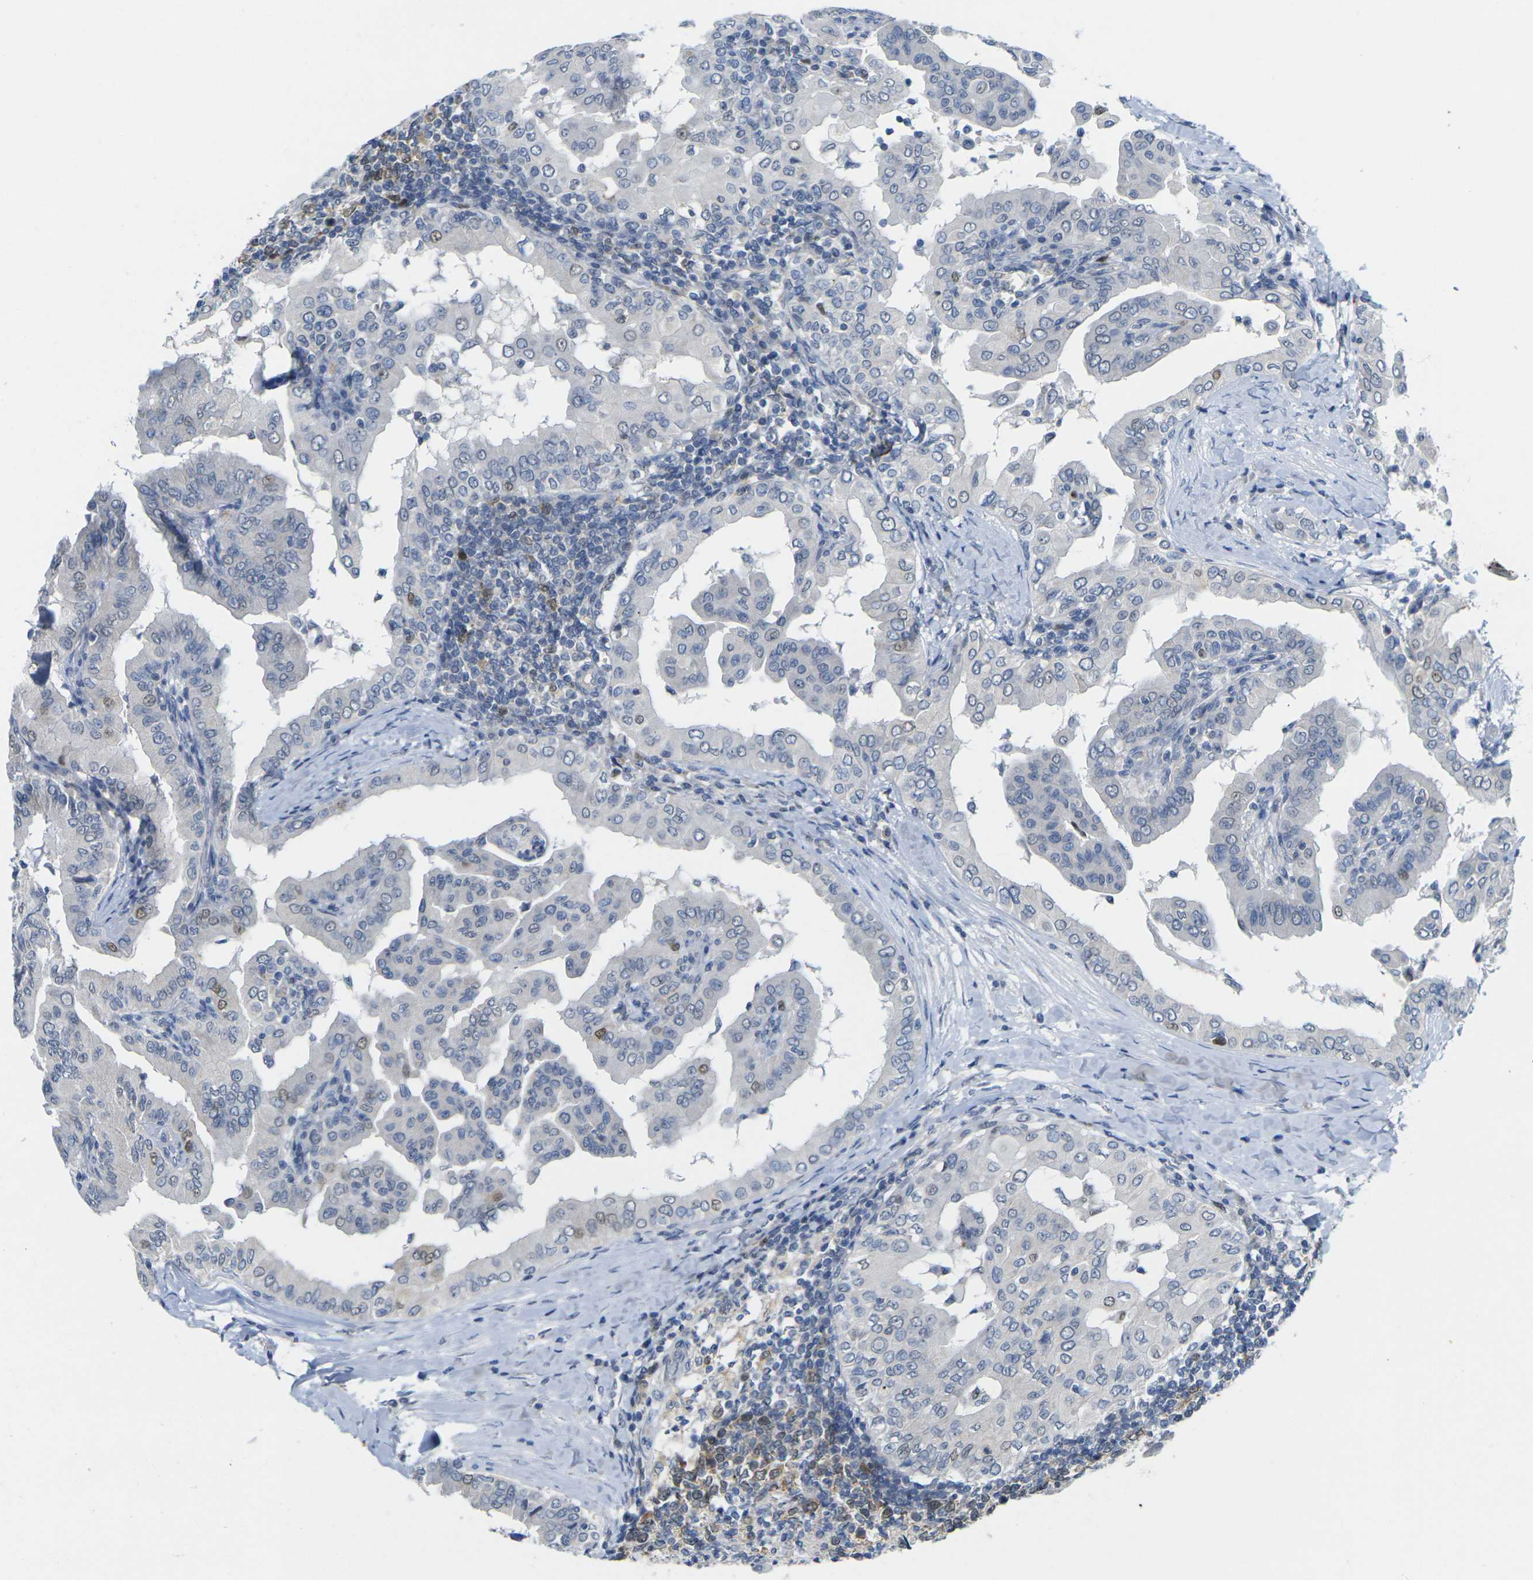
{"staining": {"intensity": "moderate", "quantity": "<25%", "location": "nuclear"}, "tissue": "thyroid cancer", "cell_type": "Tumor cells", "image_type": "cancer", "snomed": [{"axis": "morphology", "description": "Papillary adenocarcinoma, NOS"}, {"axis": "topography", "description": "Thyroid gland"}], "caption": "Immunohistochemical staining of papillary adenocarcinoma (thyroid) demonstrates moderate nuclear protein staining in approximately <25% of tumor cells.", "gene": "CDK2", "patient": {"sex": "male", "age": 33}}